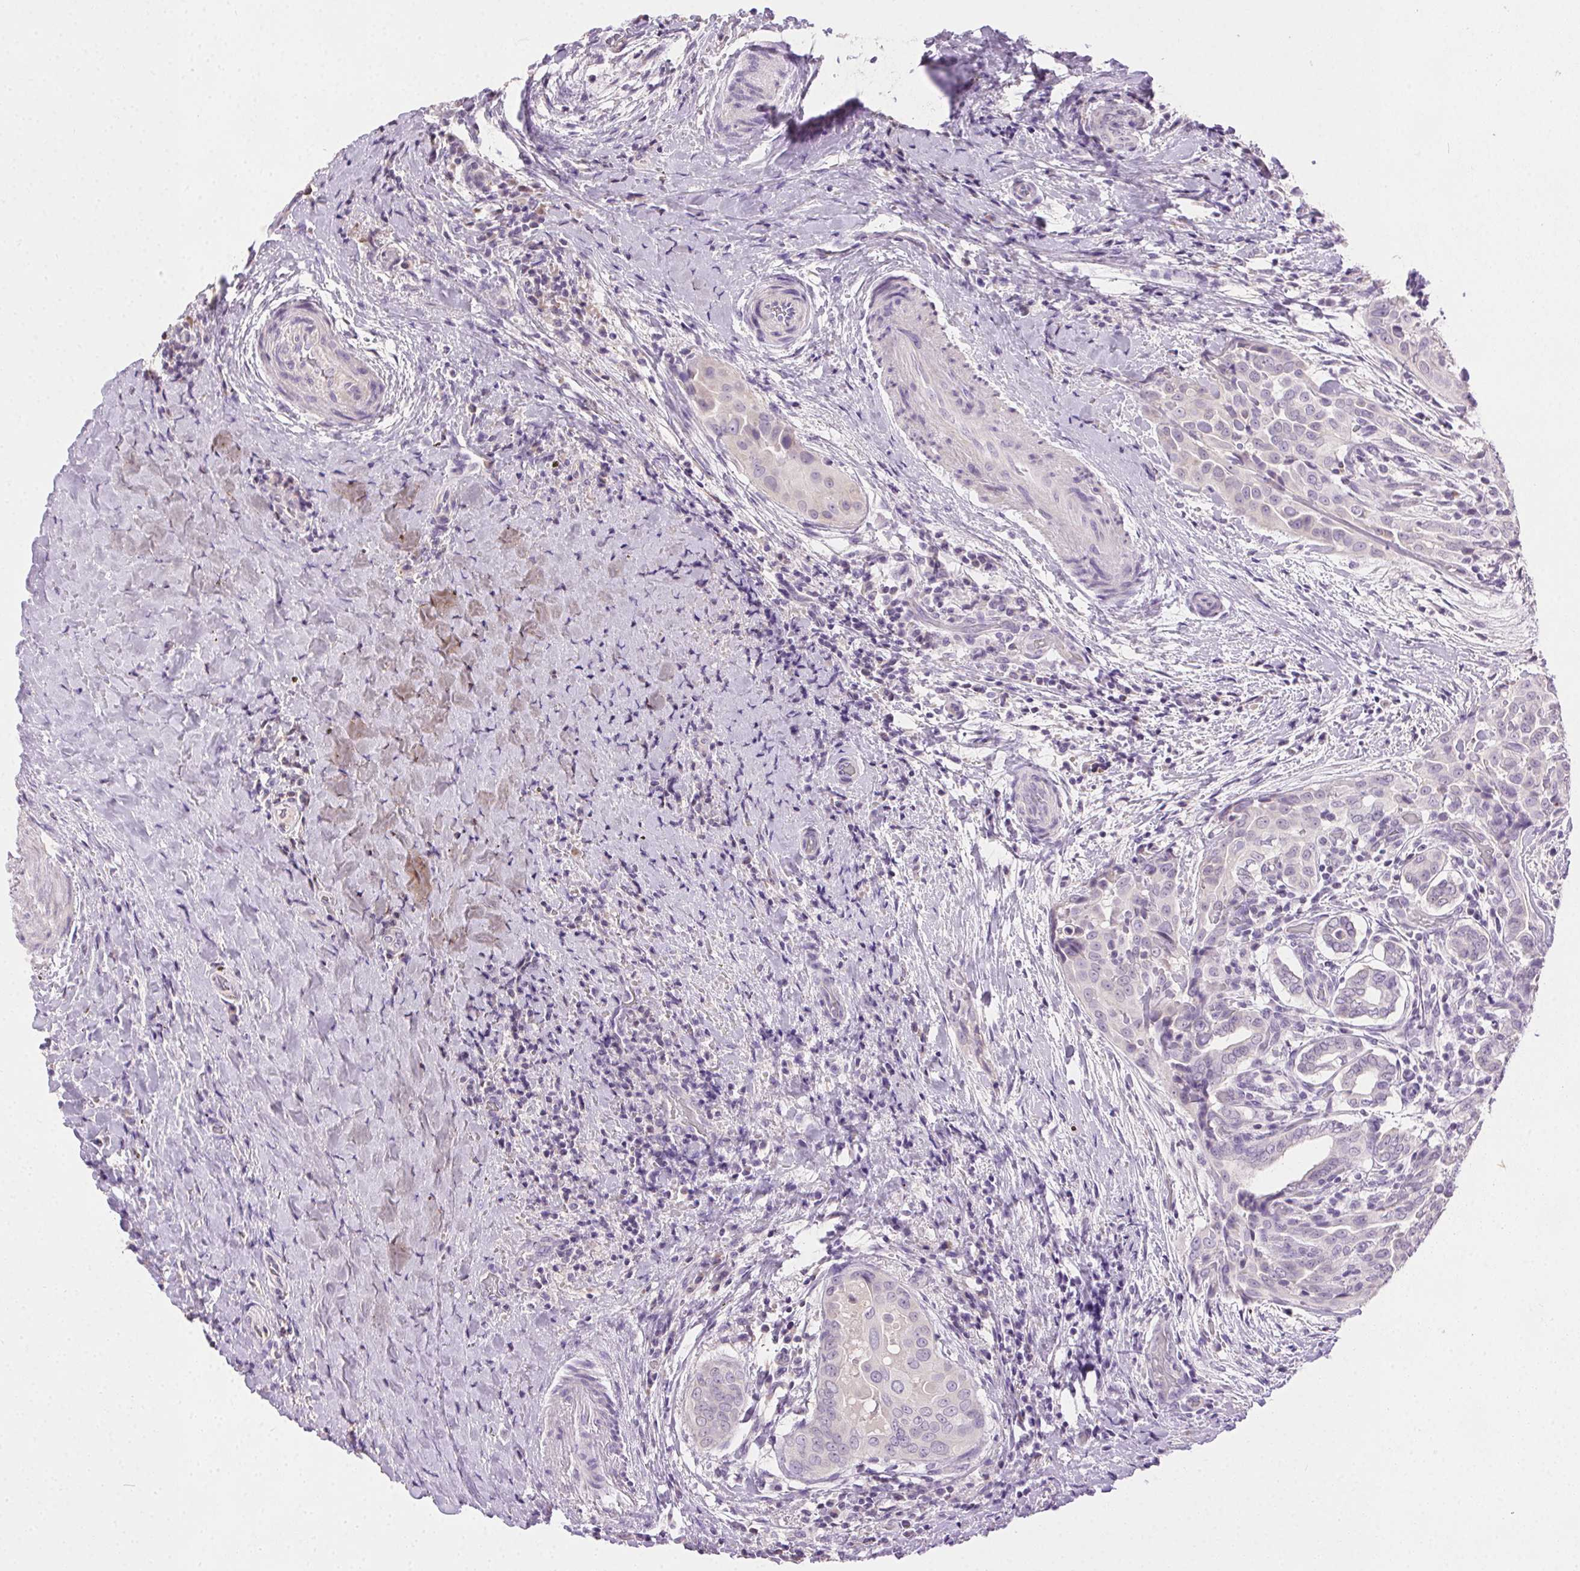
{"staining": {"intensity": "negative", "quantity": "none", "location": "none"}, "tissue": "thyroid cancer", "cell_type": "Tumor cells", "image_type": "cancer", "snomed": [{"axis": "morphology", "description": "Papillary adenocarcinoma, NOS"}, {"axis": "morphology", "description": "Papillary adenoma metastatic"}, {"axis": "topography", "description": "Thyroid gland"}], "caption": "DAB immunohistochemical staining of human thyroid cancer (papillary adenoma metastatic) displays no significant positivity in tumor cells.", "gene": "SYCE2", "patient": {"sex": "female", "age": 50}}